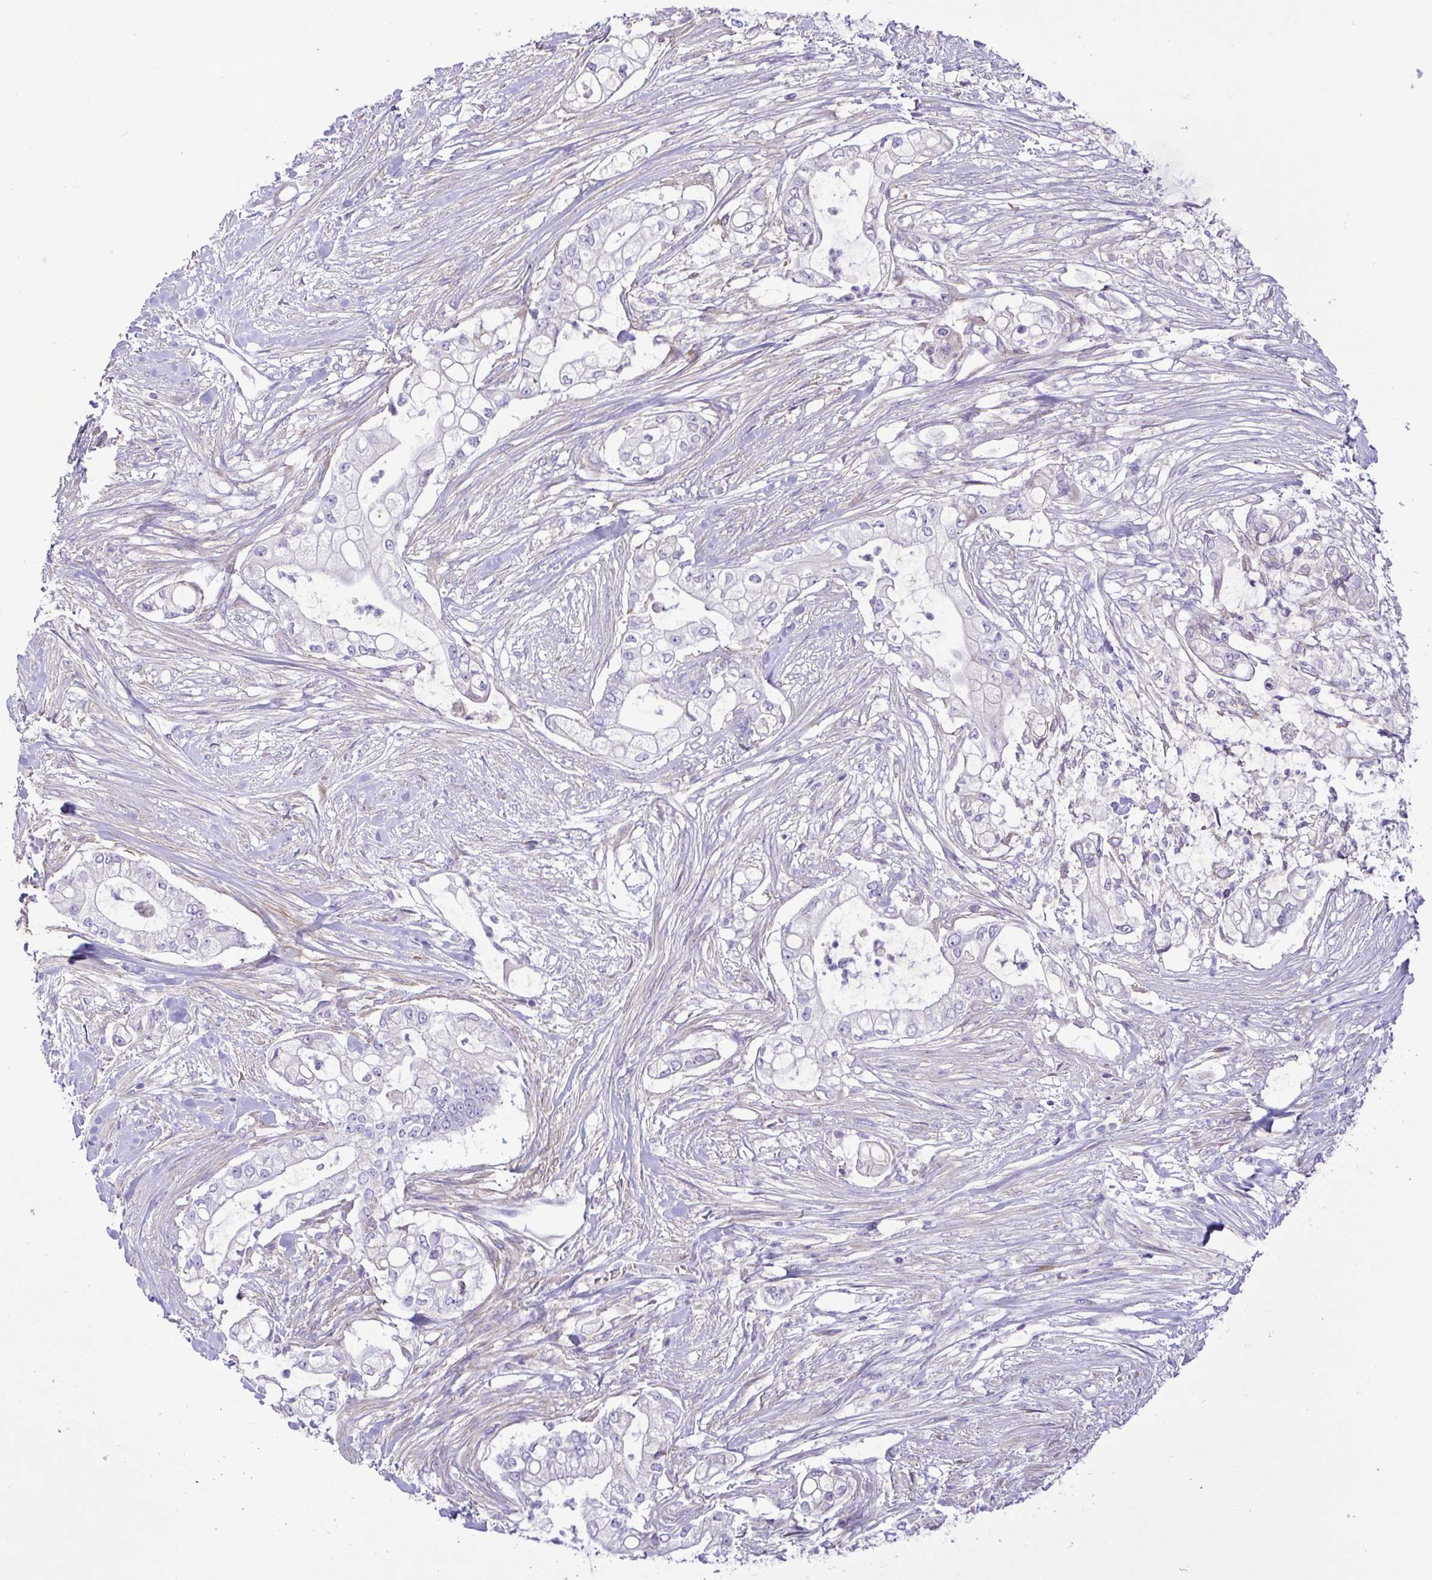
{"staining": {"intensity": "negative", "quantity": "none", "location": "none"}, "tissue": "pancreatic cancer", "cell_type": "Tumor cells", "image_type": "cancer", "snomed": [{"axis": "morphology", "description": "Adenocarcinoma, NOS"}, {"axis": "topography", "description": "Pancreas"}], "caption": "Adenocarcinoma (pancreatic) stained for a protein using immunohistochemistry (IHC) reveals no staining tumor cells.", "gene": "FAM86B1", "patient": {"sex": "female", "age": 69}}